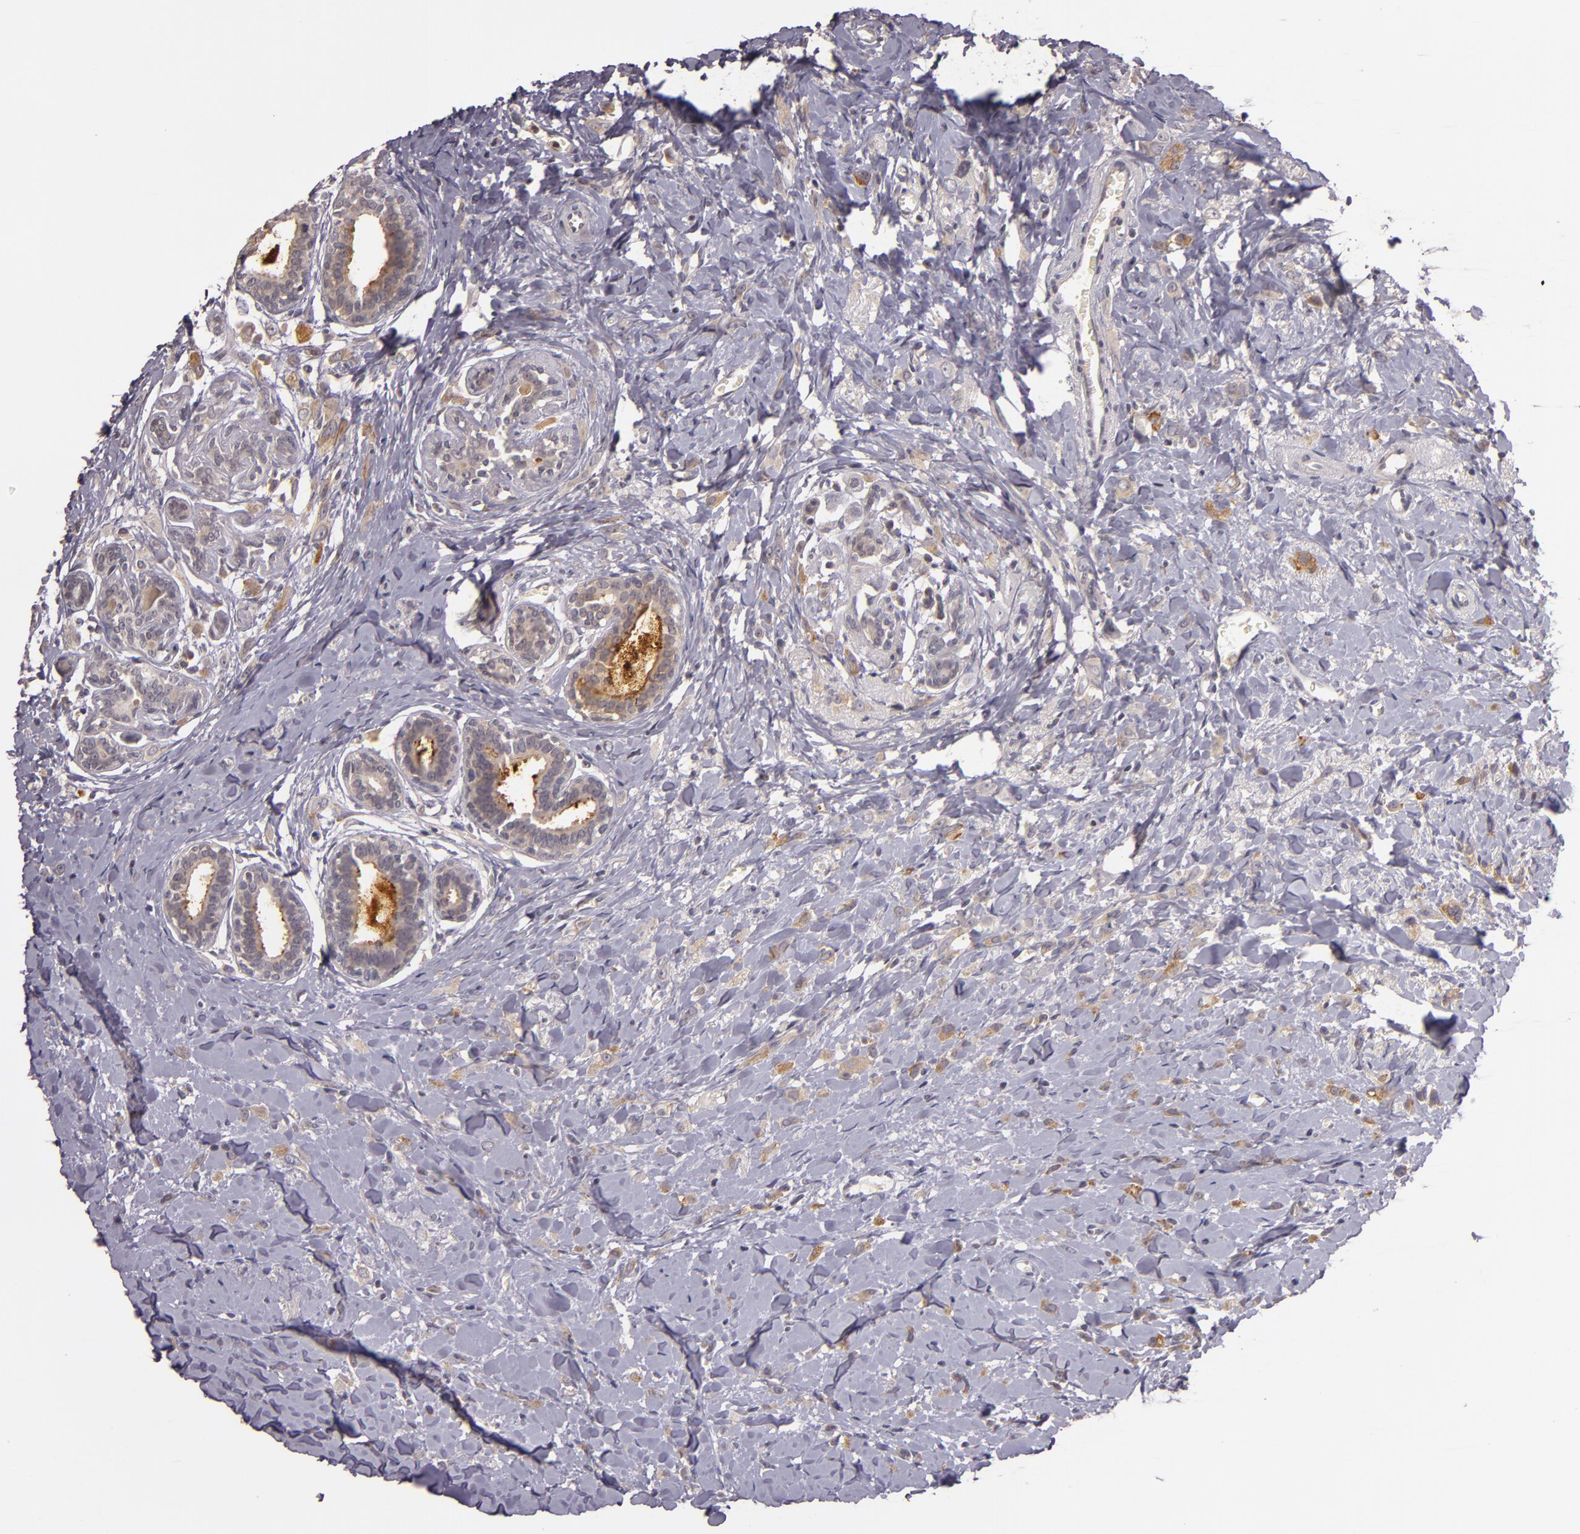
{"staining": {"intensity": "weak", "quantity": "25%-75%", "location": "cytoplasmic/membranous"}, "tissue": "breast cancer", "cell_type": "Tumor cells", "image_type": "cancer", "snomed": [{"axis": "morphology", "description": "Lobular carcinoma"}, {"axis": "topography", "description": "Breast"}], "caption": "A high-resolution photomicrograph shows immunohistochemistry staining of breast cancer (lobular carcinoma), which demonstrates weak cytoplasmic/membranous positivity in approximately 25%-75% of tumor cells.", "gene": "TFF1", "patient": {"sex": "female", "age": 57}}